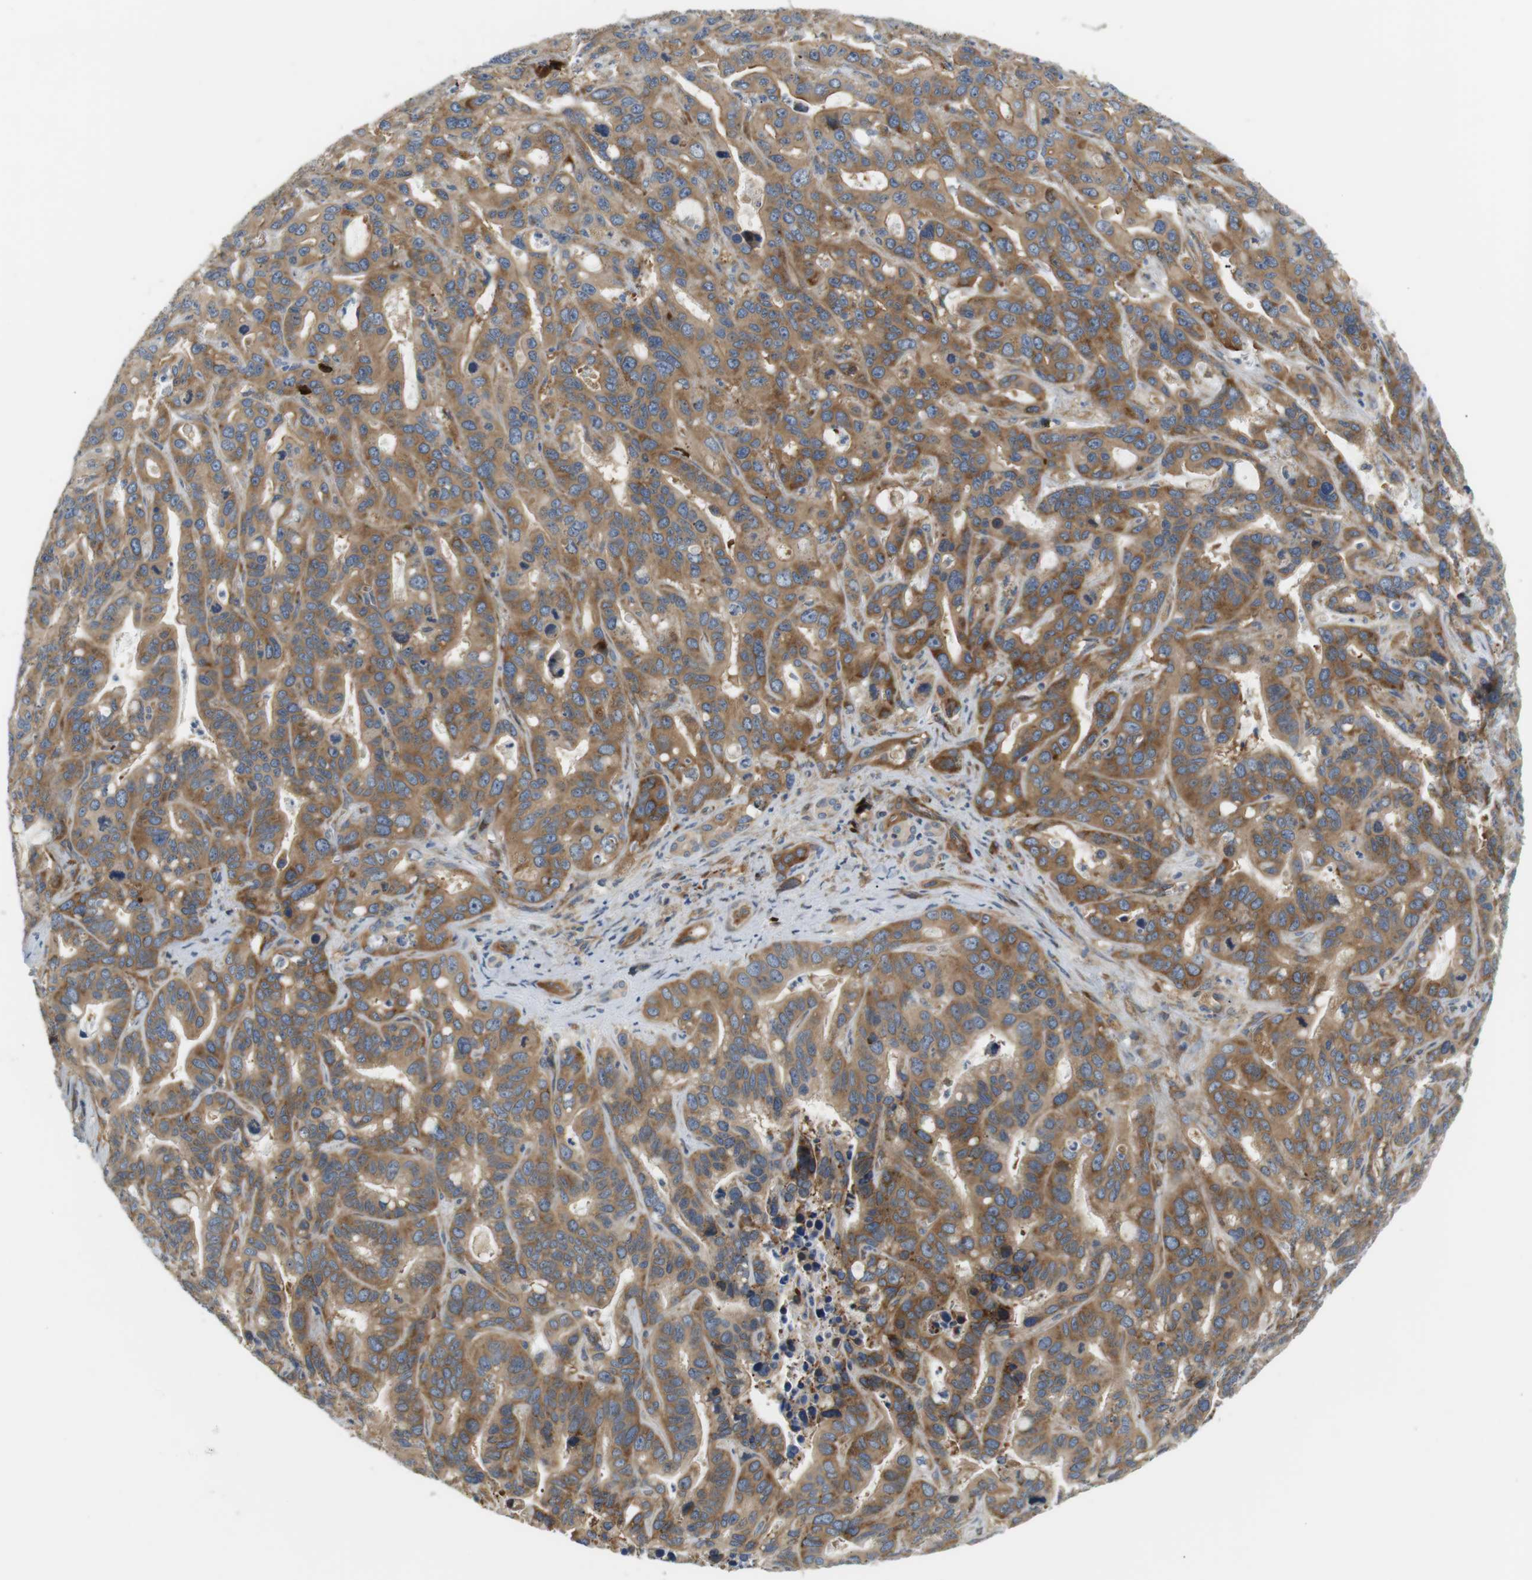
{"staining": {"intensity": "moderate", "quantity": ">75%", "location": "cytoplasmic/membranous"}, "tissue": "liver cancer", "cell_type": "Tumor cells", "image_type": "cancer", "snomed": [{"axis": "morphology", "description": "Cholangiocarcinoma"}, {"axis": "topography", "description": "Liver"}], "caption": "Immunohistochemistry image of neoplastic tissue: human liver cancer (cholangiocarcinoma) stained using IHC reveals medium levels of moderate protein expression localized specifically in the cytoplasmic/membranous of tumor cells, appearing as a cytoplasmic/membranous brown color.", "gene": "TMEM200A", "patient": {"sex": "female", "age": 65}}